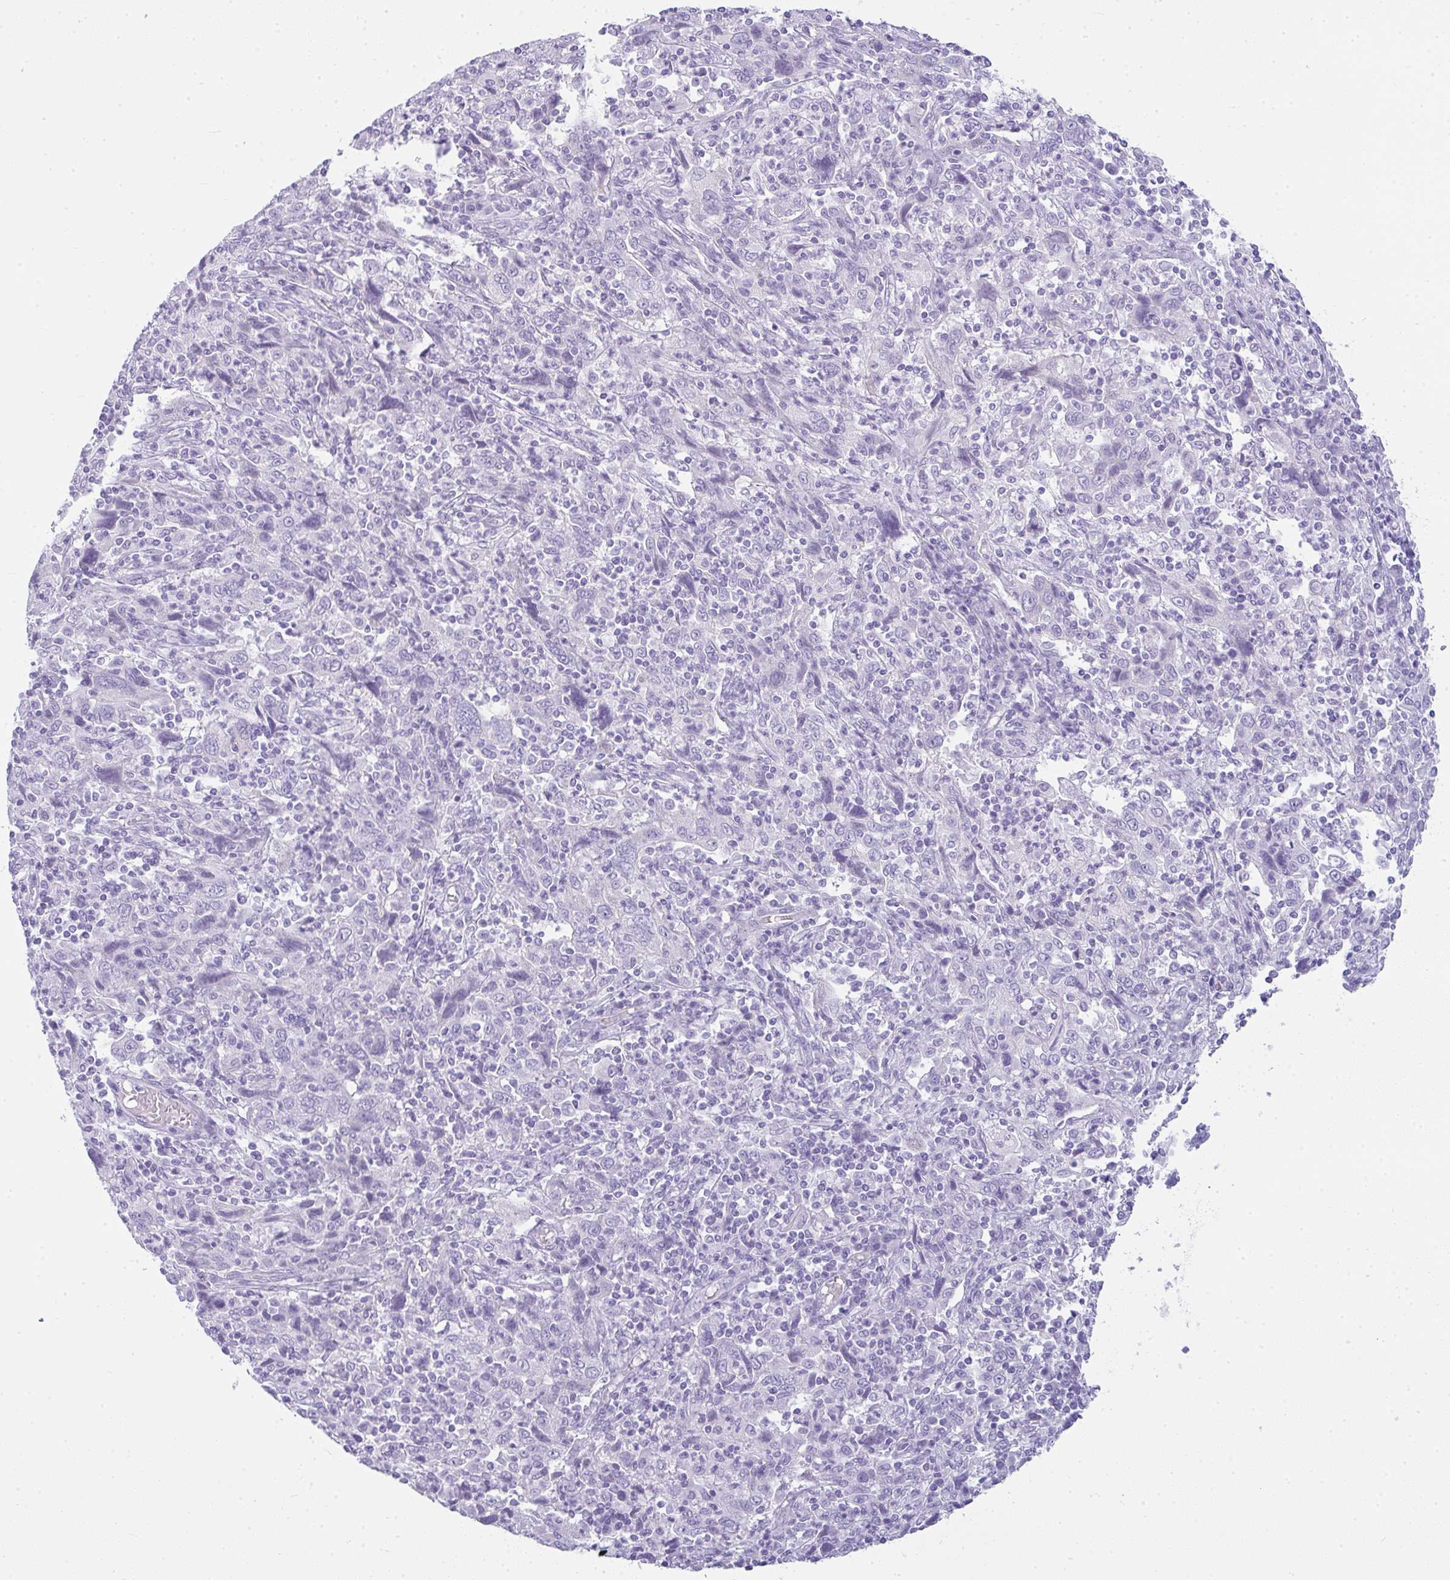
{"staining": {"intensity": "negative", "quantity": "none", "location": "none"}, "tissue": "cervical cancer", "cell_type": "Tumor cells", "image_type": "cancer", "snomed": [{"axis": "morphology", "description": "Squamous cell carcinoma, NOS"}, {"axis": "topography", "description": "Cervix"}], "caption": "Cervical cancer (squamous cell carcinoma) stained for a protein using immunohistochemistry (IHC) demonstrates no expression tumor cells.", "gene": "RASL10A", "patient": {"sex": "female", "age": 46}}